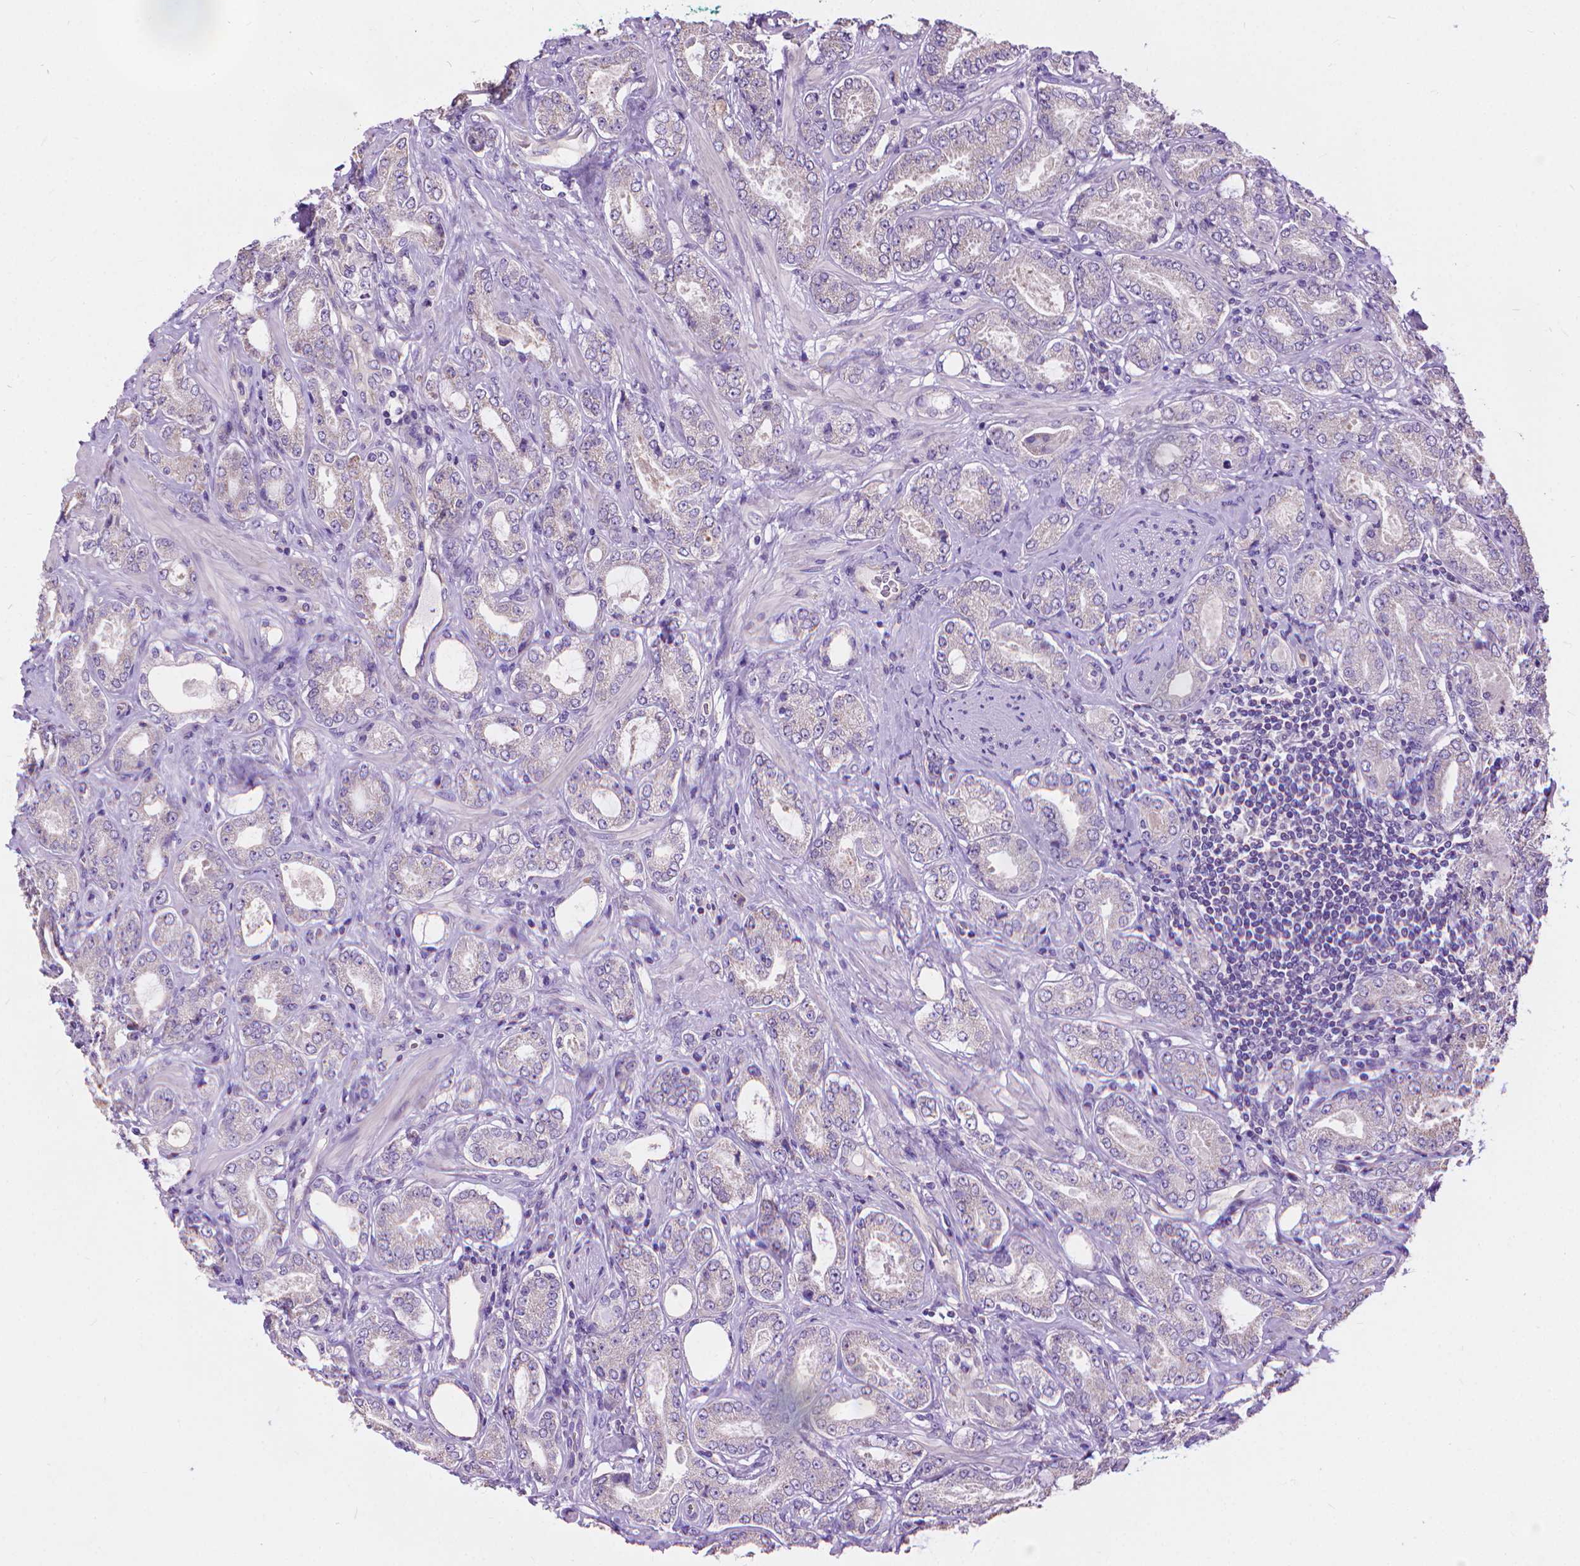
{"staining": {"intensity": "weak", "quantity": "25%-75%", "location": "cytoplasmic/membranous"}, "tissue": "prostate cancer", "cell_type": "Tumor cells", "image_type": "cancer", "snomed": [{"axis": "morphology", "description": "Adenocarcinoma, NOS"}, {"axis": "topography", "description": "Prostate"}], "caption": "Prostate cancer (adenocarcinoma) stained with a brown dye shows weak cytoplasmic/membranous positive positivity in about 25%-75% of tumor cells.", "gene": "SYN1", "patient": {"sex": "male", "age": 64}}